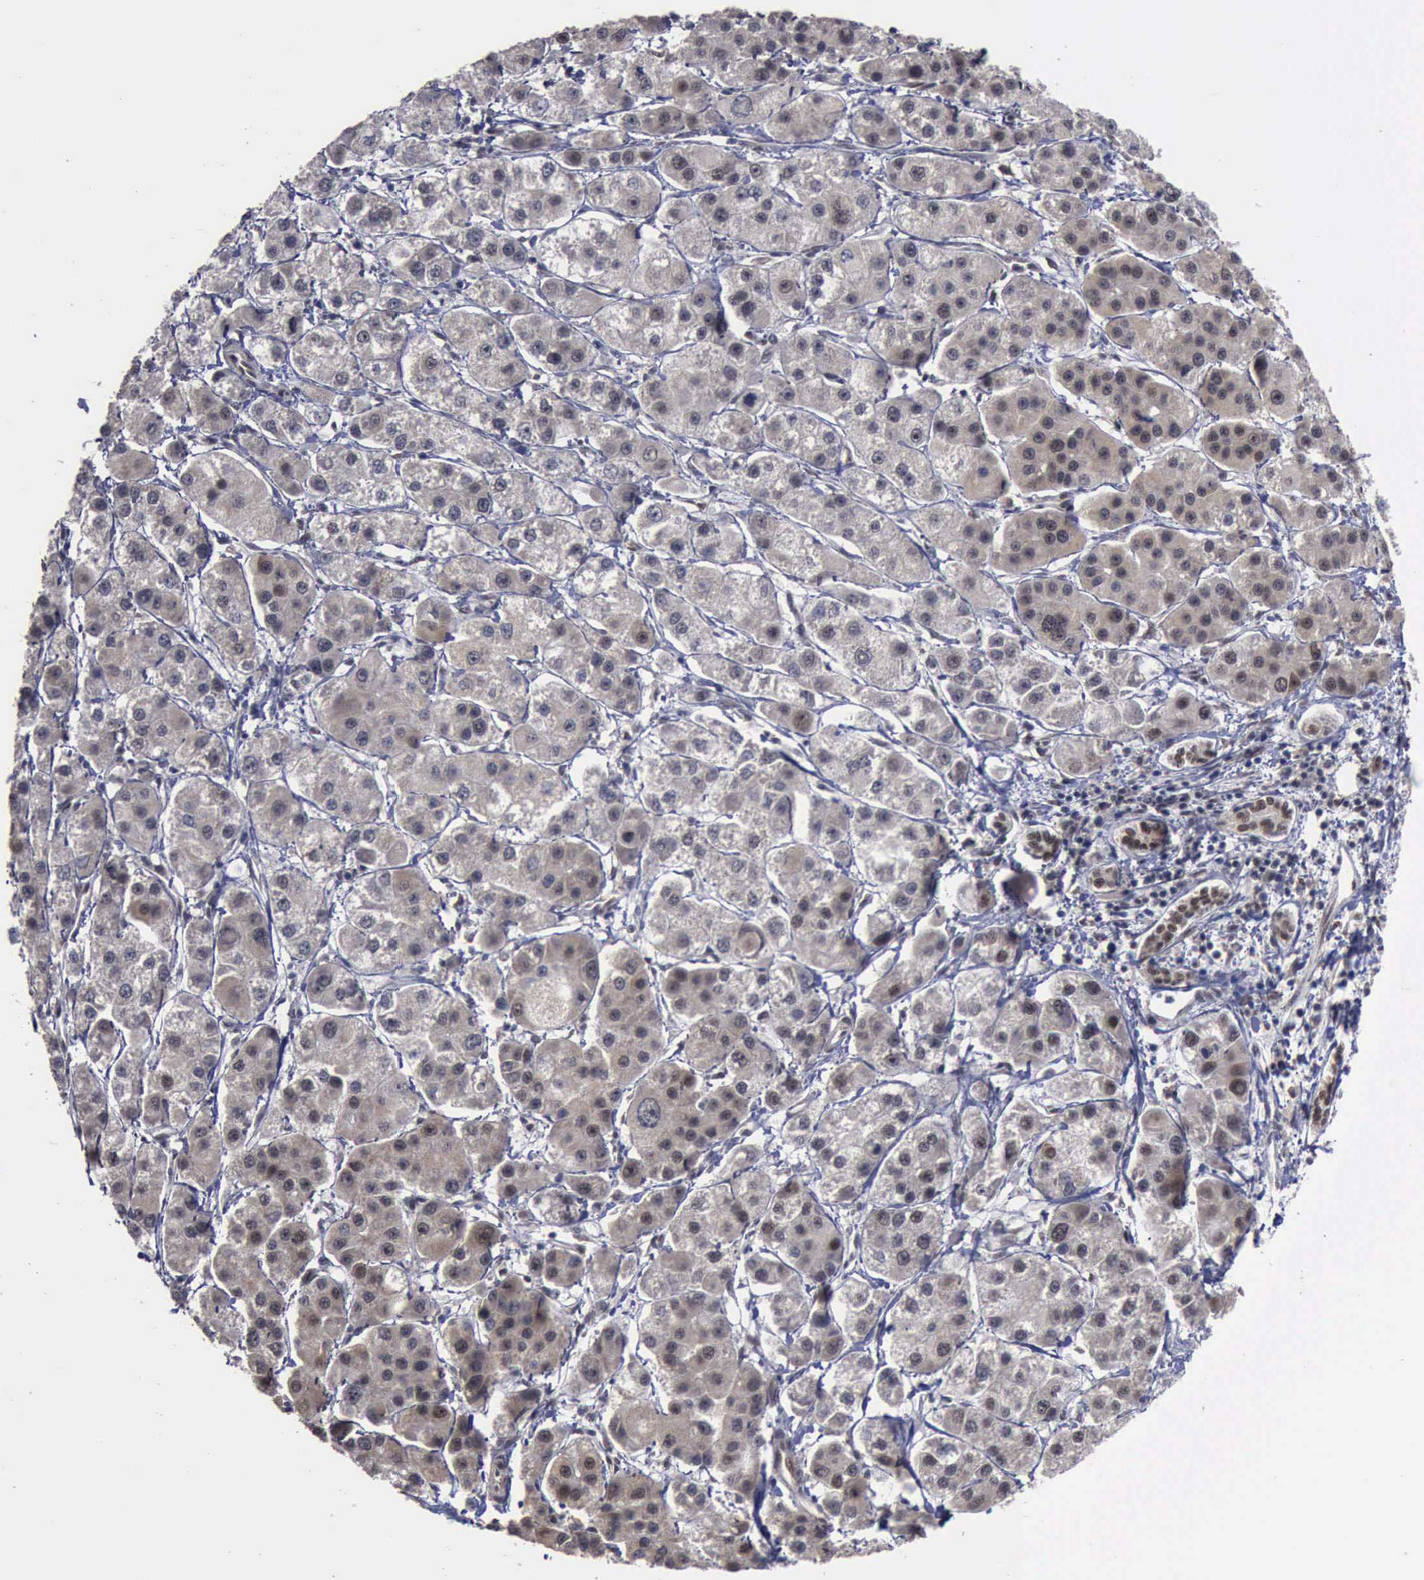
{"staining": {"intensity": "weak", "quantity": "25%-75%", "location": "cytoplasmic/membranous,nuclear"}, "tissue": "liver cancer", "cell_type": "Tumor cells", "image_type": "cancer", "snomed": [{"axis": "morphology", "description": "Carcinoma, Hepatocellular, NOS"}, {"axis": "topography", "description": "Liver"}], "caption": "IHC (DAB) staining of liver hepatocellular carcinoma exhibits weak cytoplasmic/membranous and nuclear protein expression in approximately 25%-75% of tumor cells.", "gene": "RTCB", "patient": {"sex": "female", "age": 85}}